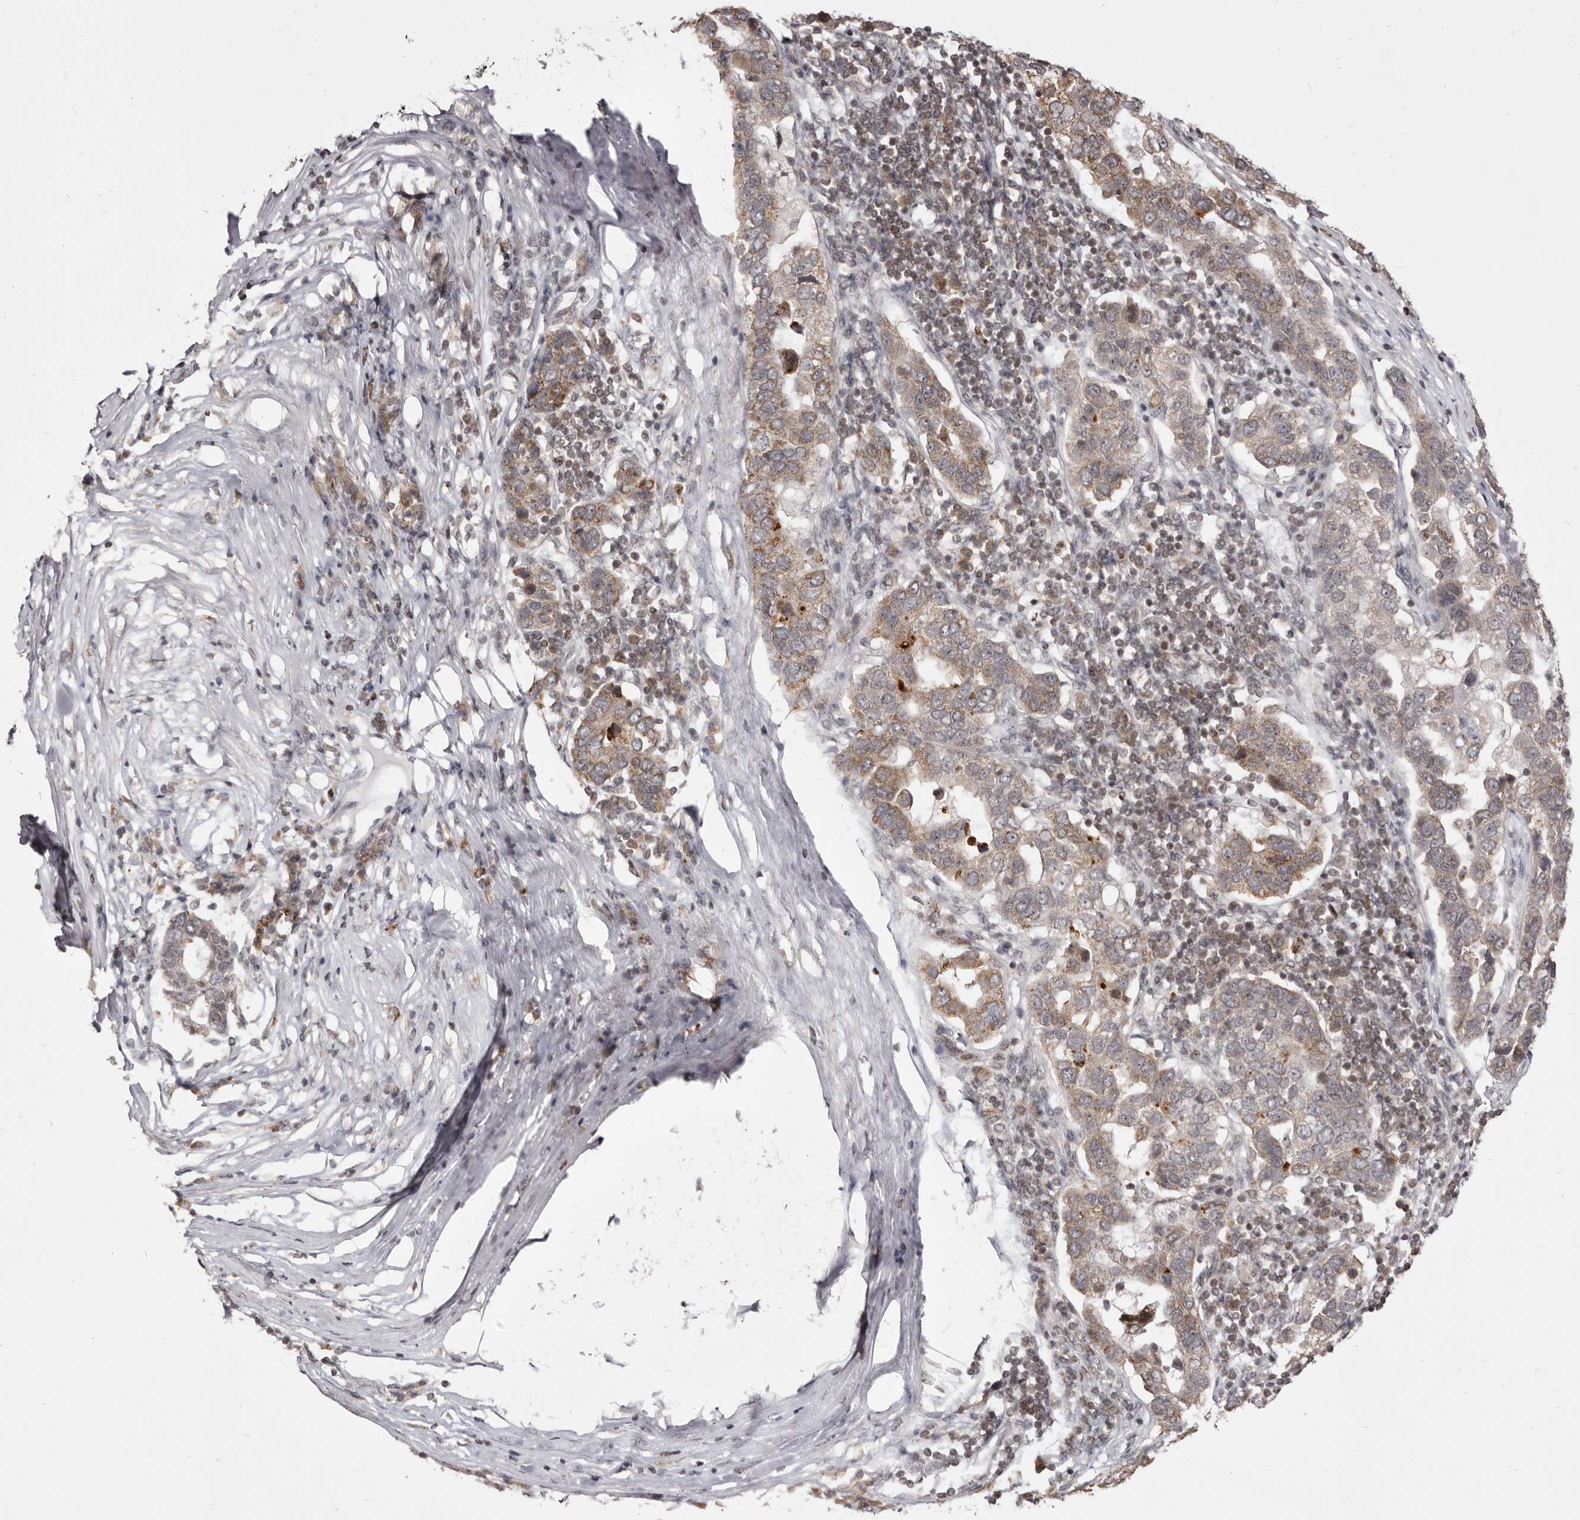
{"staining": {"intensity": "weak", "quantity": ">75%", "location": "cytoplasmic/membranous"}, "tissue": "pancreatic cancer", "cell_type": "Tumor cells", "image_type": "cancer", "snomed": [{"axis": "morphology", "description": "Adenocarcinoma, NOS"}, {"axis": "topography", "description": "Pancreas"}], "caption": "Pancreatic adenocarcinoma stained for a protein demonstrates weak cytoplasmic/membranous positivity in tumor cells.", "gene": "THUMPD1", "patient": {"sex": "female", "age": 61}}